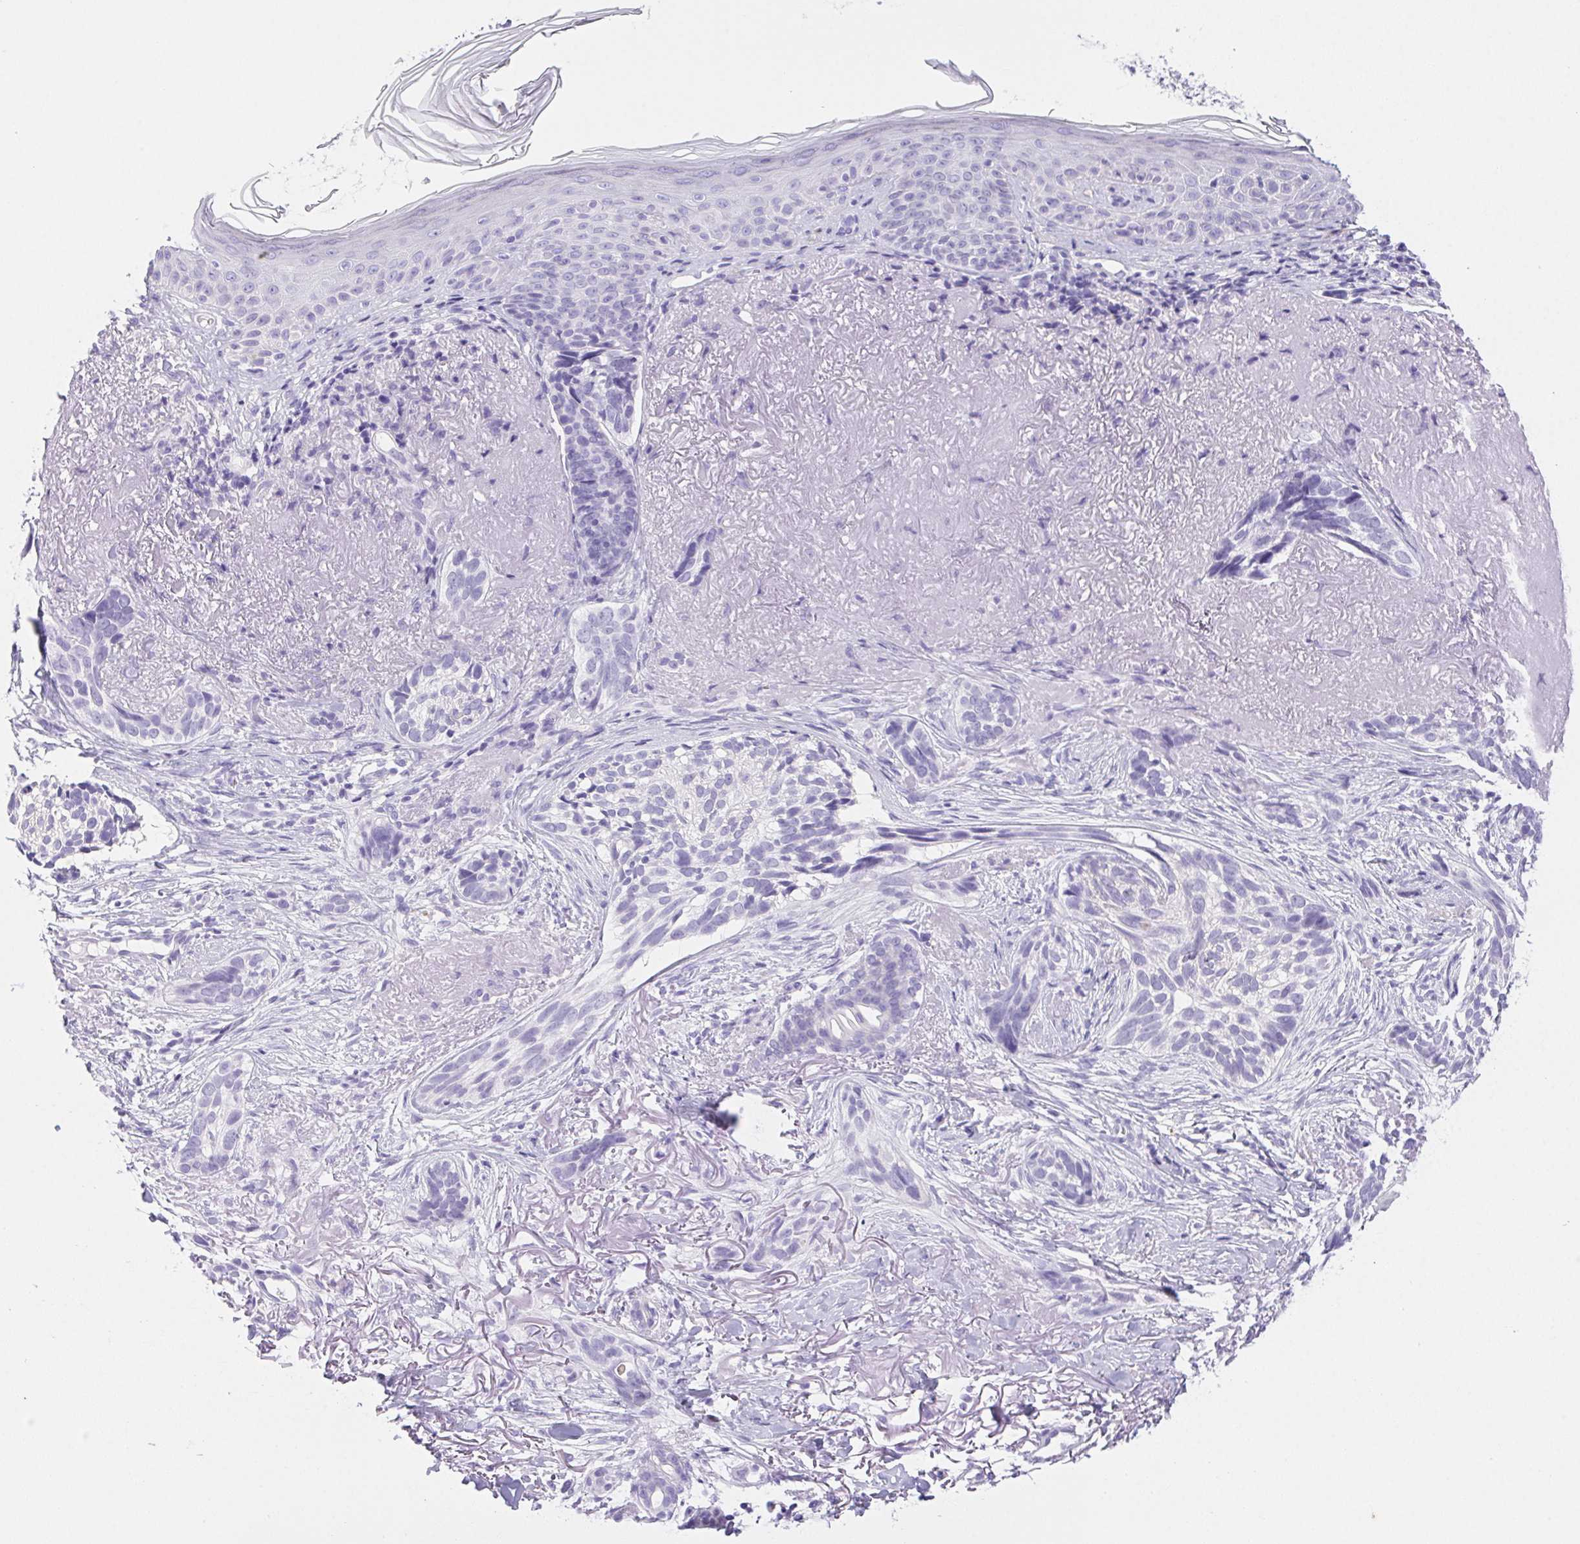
{"staining": {"intensity": "negative", "quantity": "none", "location": "none"}, "tissue": "skin cancer", "cell_type": "Tumor cells", "image_type": "cancer", "snomed": [{"axis": "morphology", "description": "Basal cell carcinoma"}, {"axis": "morphology", "description": "BCC, high aggressive"}, {"axis": "topography", "description": "Skin"}], "caption": "IHC of skin cancer (basal cell carcinoma) displays no positivity in tumor cells. (DAB (3,3'-diaminobenzidine) immunohistochemistry (IHC), high magnification).", "gene": "PNLIP", "patient": {"sex": "female", "age": 86}}